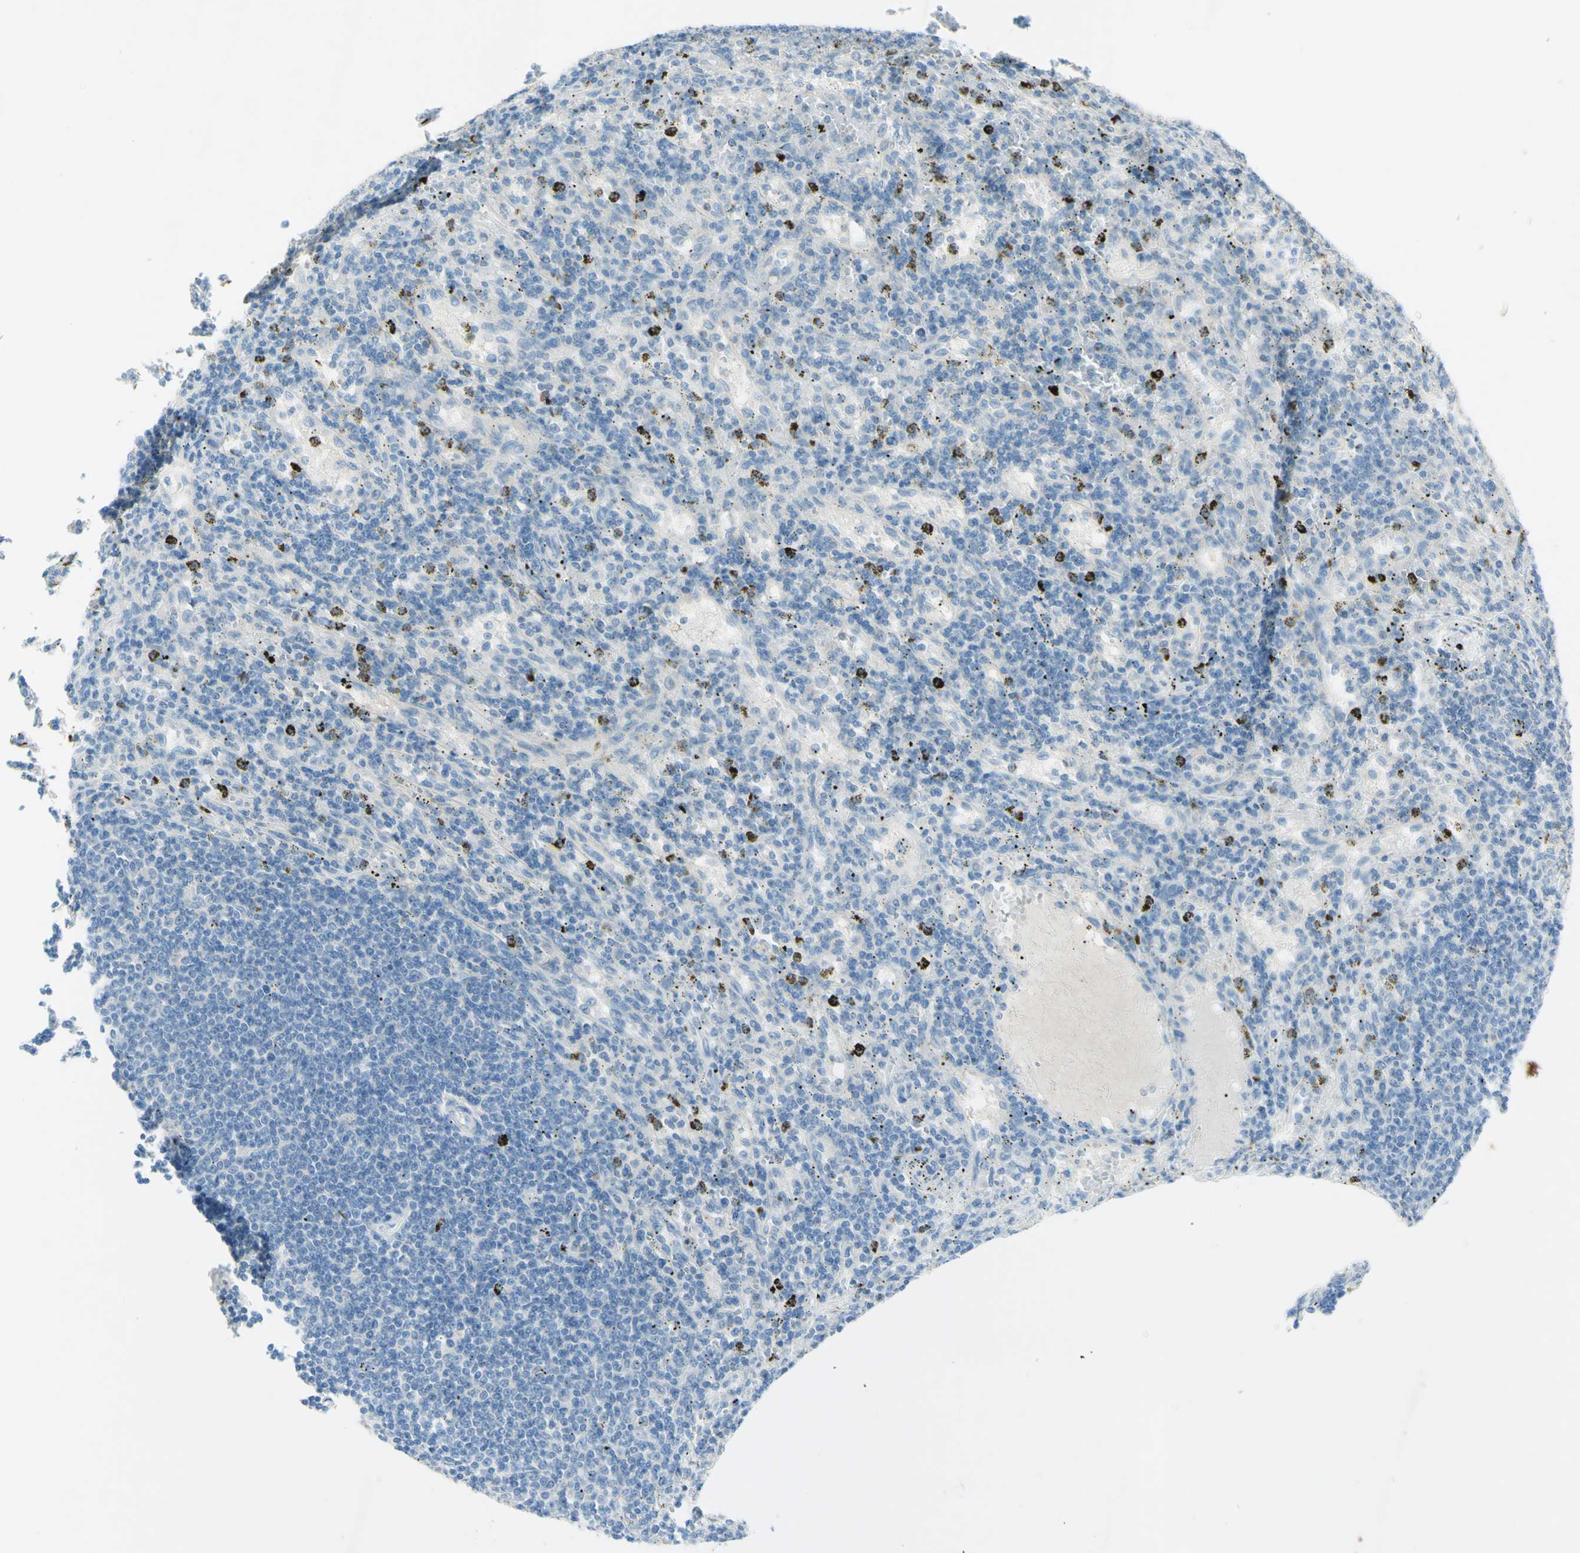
{"staining": {"intensity": "negative", "quantity": "none", "location": "none"}, "tissue": "lymphoma", "cell_type": "Tumor cells", "image_type": "cancer", "snomed": [{"axis": "morphology", "description": "Malignant lymphoma, non-Hodgkin's type, Low grade"}, {"axis": "topography", "description": "Spleen"}], "caption": "An image of low-grade malignant lymphoma, non-Hodgkin's type stained for a protein displays no brown staining in tumor cells.", "gene": "GDF15", "patient": {"sex": "male", "age": 76}}